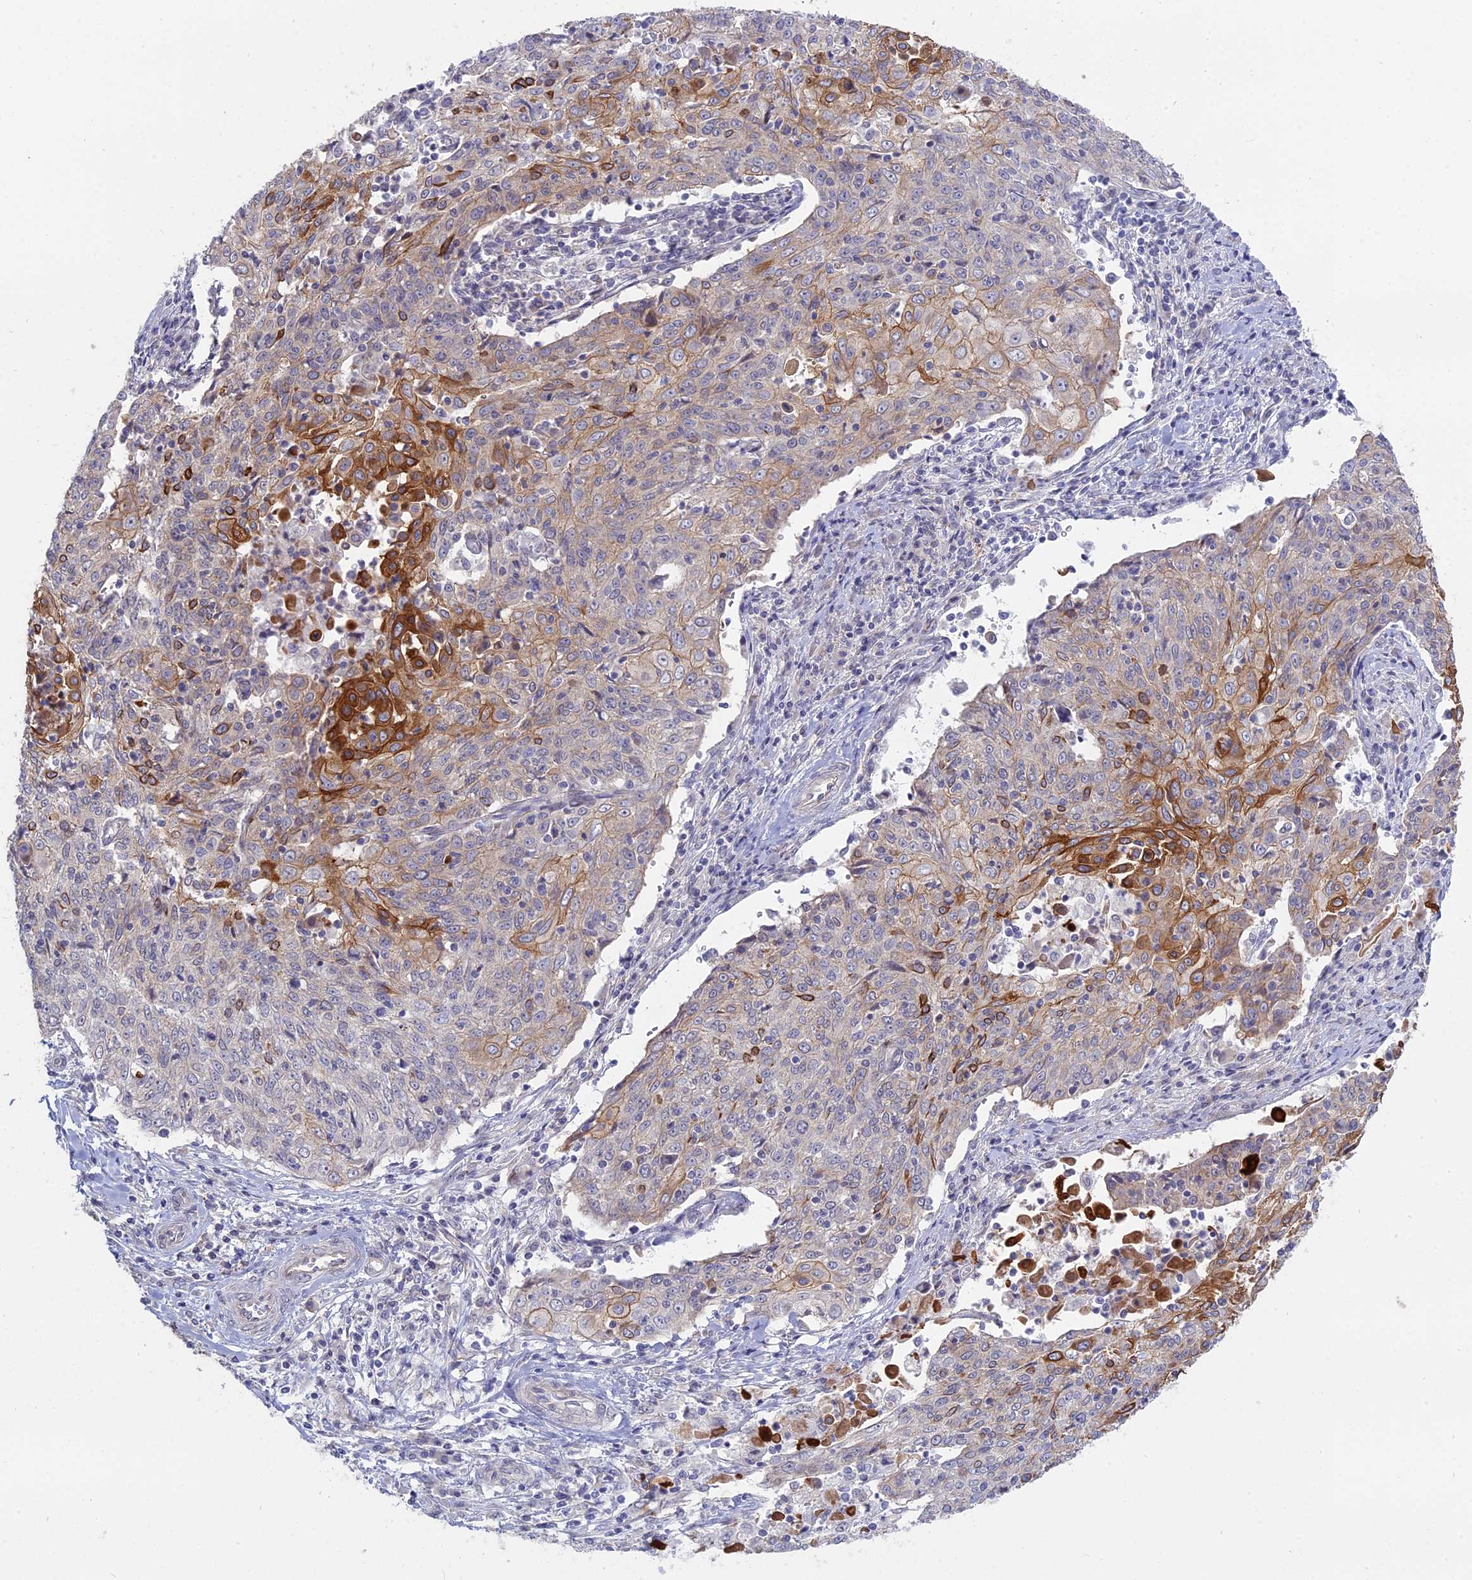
{"staining": {"intensity": "strong", "quantity": "<25%", "location": "cytoplasmic/membranous"}, "tissue": "cervical cancer", "cell_type": "Tumor cells", "image_type": "cancer", "snomed": [{"axis": "morphology", "description": "Squamous cell carcinoma, NOS"}, {"axis": "topography", "description": "Cervix"}], "caption": "DAB immunohistochemical staining of human cervical cancer (squamous cell carcinoma) displays strong cytoplasmic/membranous protein staining in about <25% of tumor cells. The staining was performed using DAB (3,3'-diaminobenzidine), with brown indicating positive protein expression. Nuclei are stained blue with hematoxylin.", "gene": "MYO5B", "patient": {"sex": "female", "age": 48}}